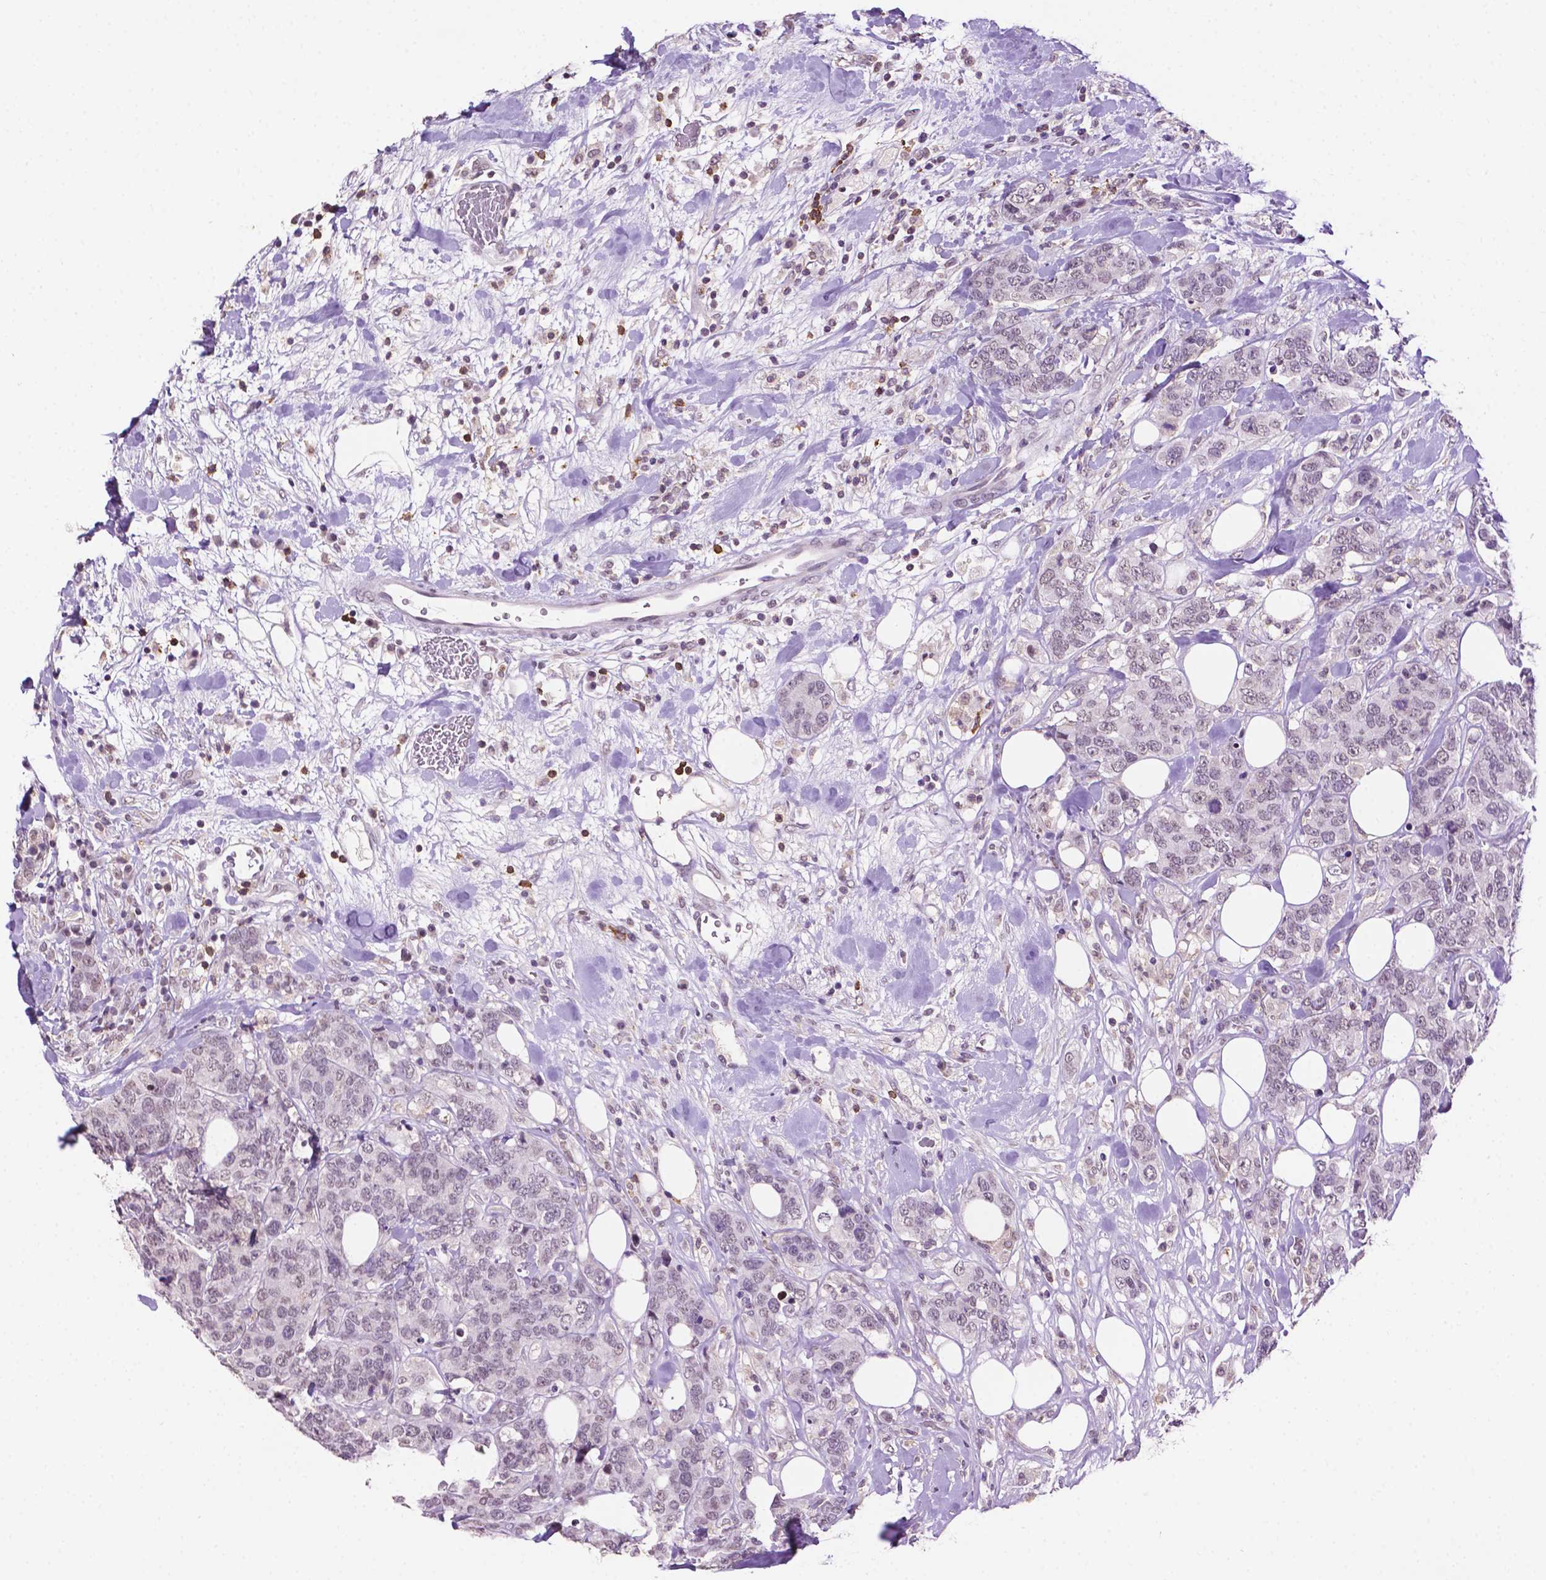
{"staining": {"intensity": "negative", "quantity": "none", "location": "none"}, "tissue": "breast cancer", "cell_type": "Tumor cells", "image_type": "cancer", "snomed": [{"axis": "morphology", "description": "Lobular carcinoma"}, {"axis": "topography", "description": "Breast"}], "caption": "Tumor cells show no significant protein positivity in lobular carcinoma (breast). The staining is performed using DAB (3,3'-diaminobenzidine) brown chromogen with nuclei counter-stained in using hematoxylin.", "gene": "PTPN6", "patient": {"sex": "female", "age": 59}}